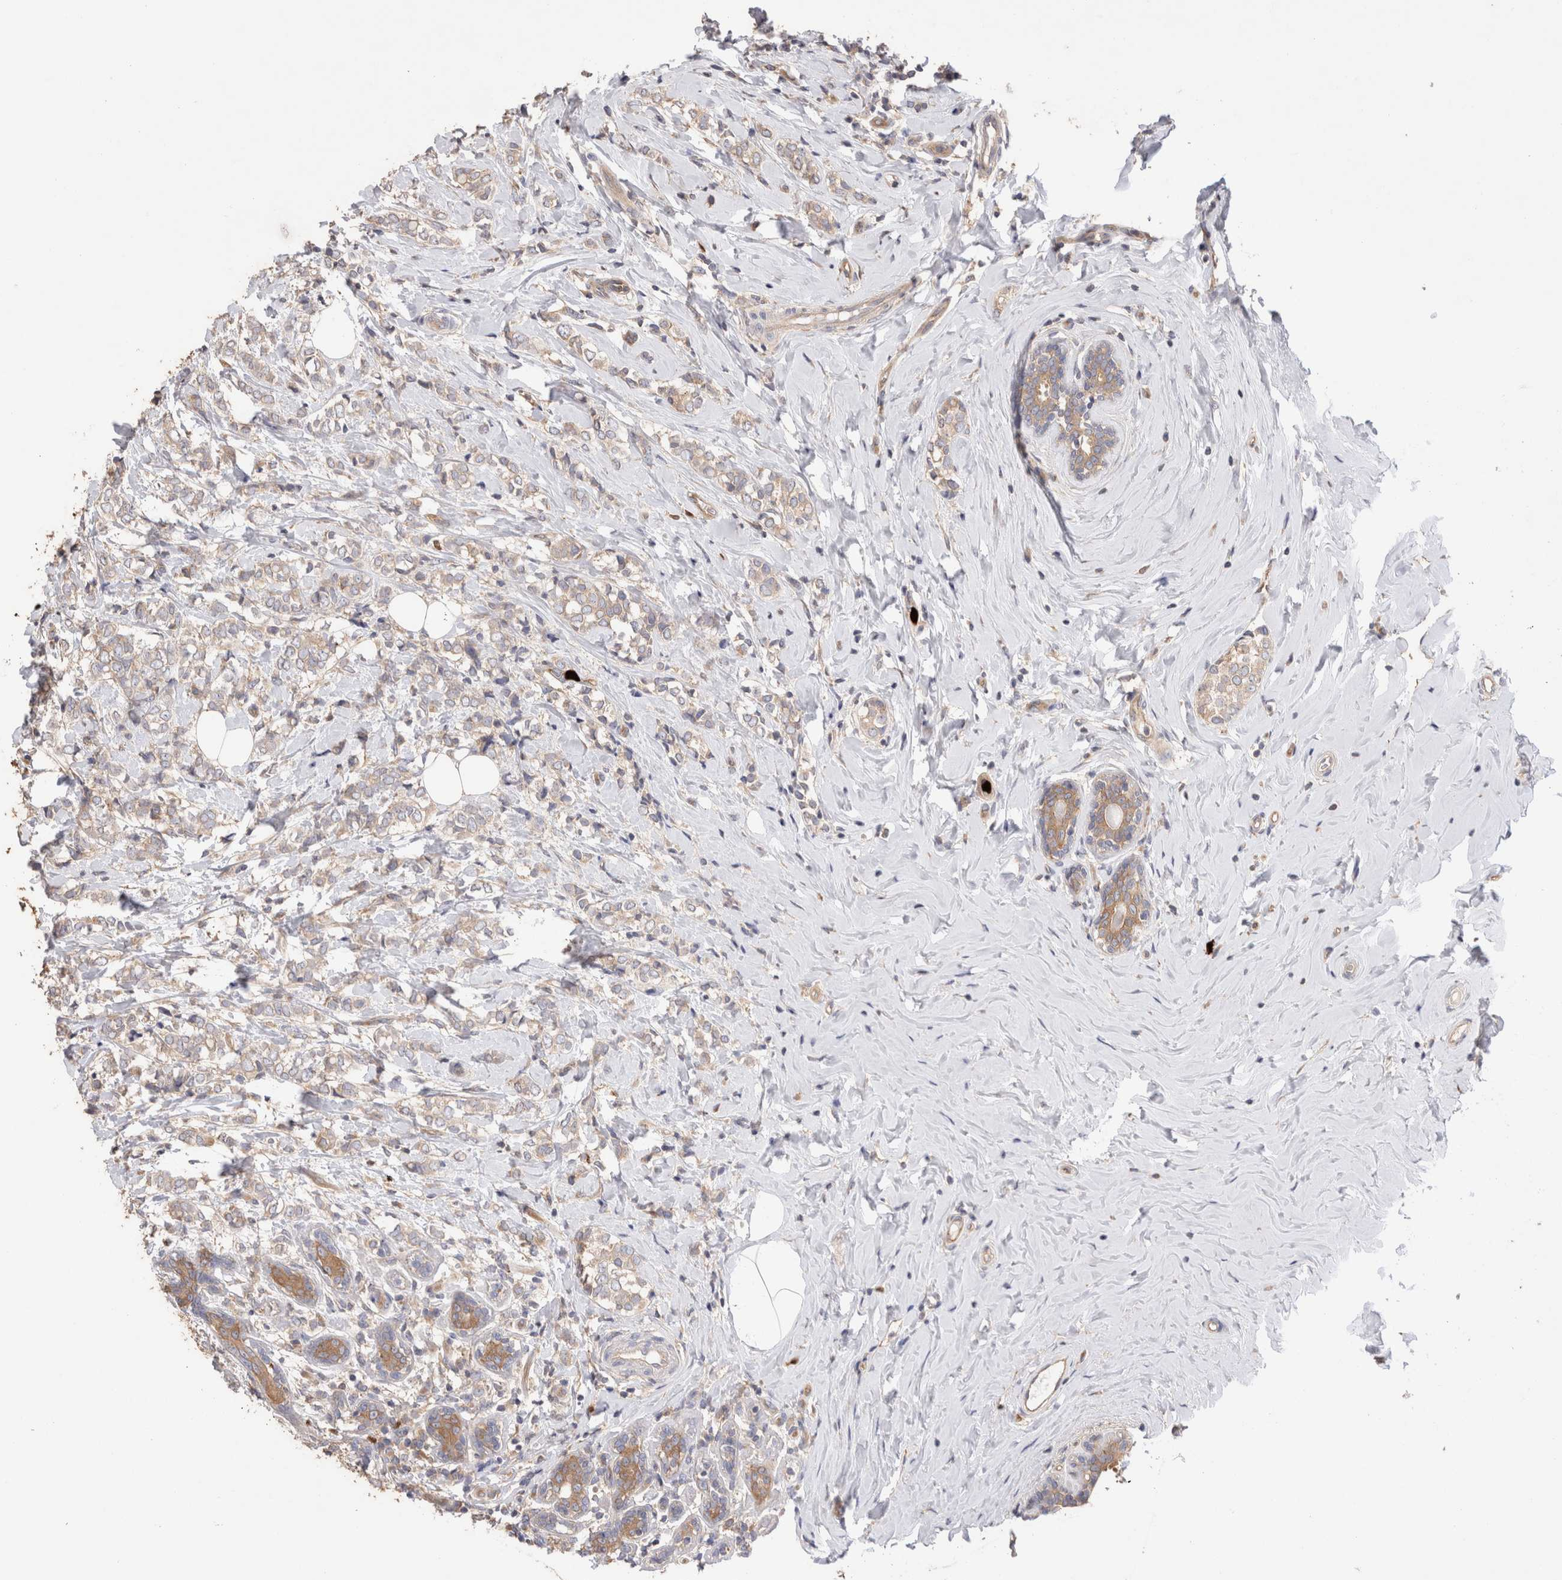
{"staining": {"intensity": "weak", "quantity": ">75%", "location": "cytoplasmic/membranous"}, "tissue": "breast cancer", "cell_type": "Tumor cells", "image_type": "cancer", "snomed": [{"axis": "morphology", "description": "Normal tissue, NOS"}, {"axis": "morphology", "description": "Lobular carcinoma"}, {"axis": "topography", "description": "Breast"}], "caption": "This micrograph exhibits breast cancer stained with immunohistochemistry to label a protein in brown. The cytoplasmic/membranous of tumor cells show weak positivity for the protein. Nuclei are counter-stained blue.", "gene": "NXT2", "patient": {"sex": "female", "age": 47}}